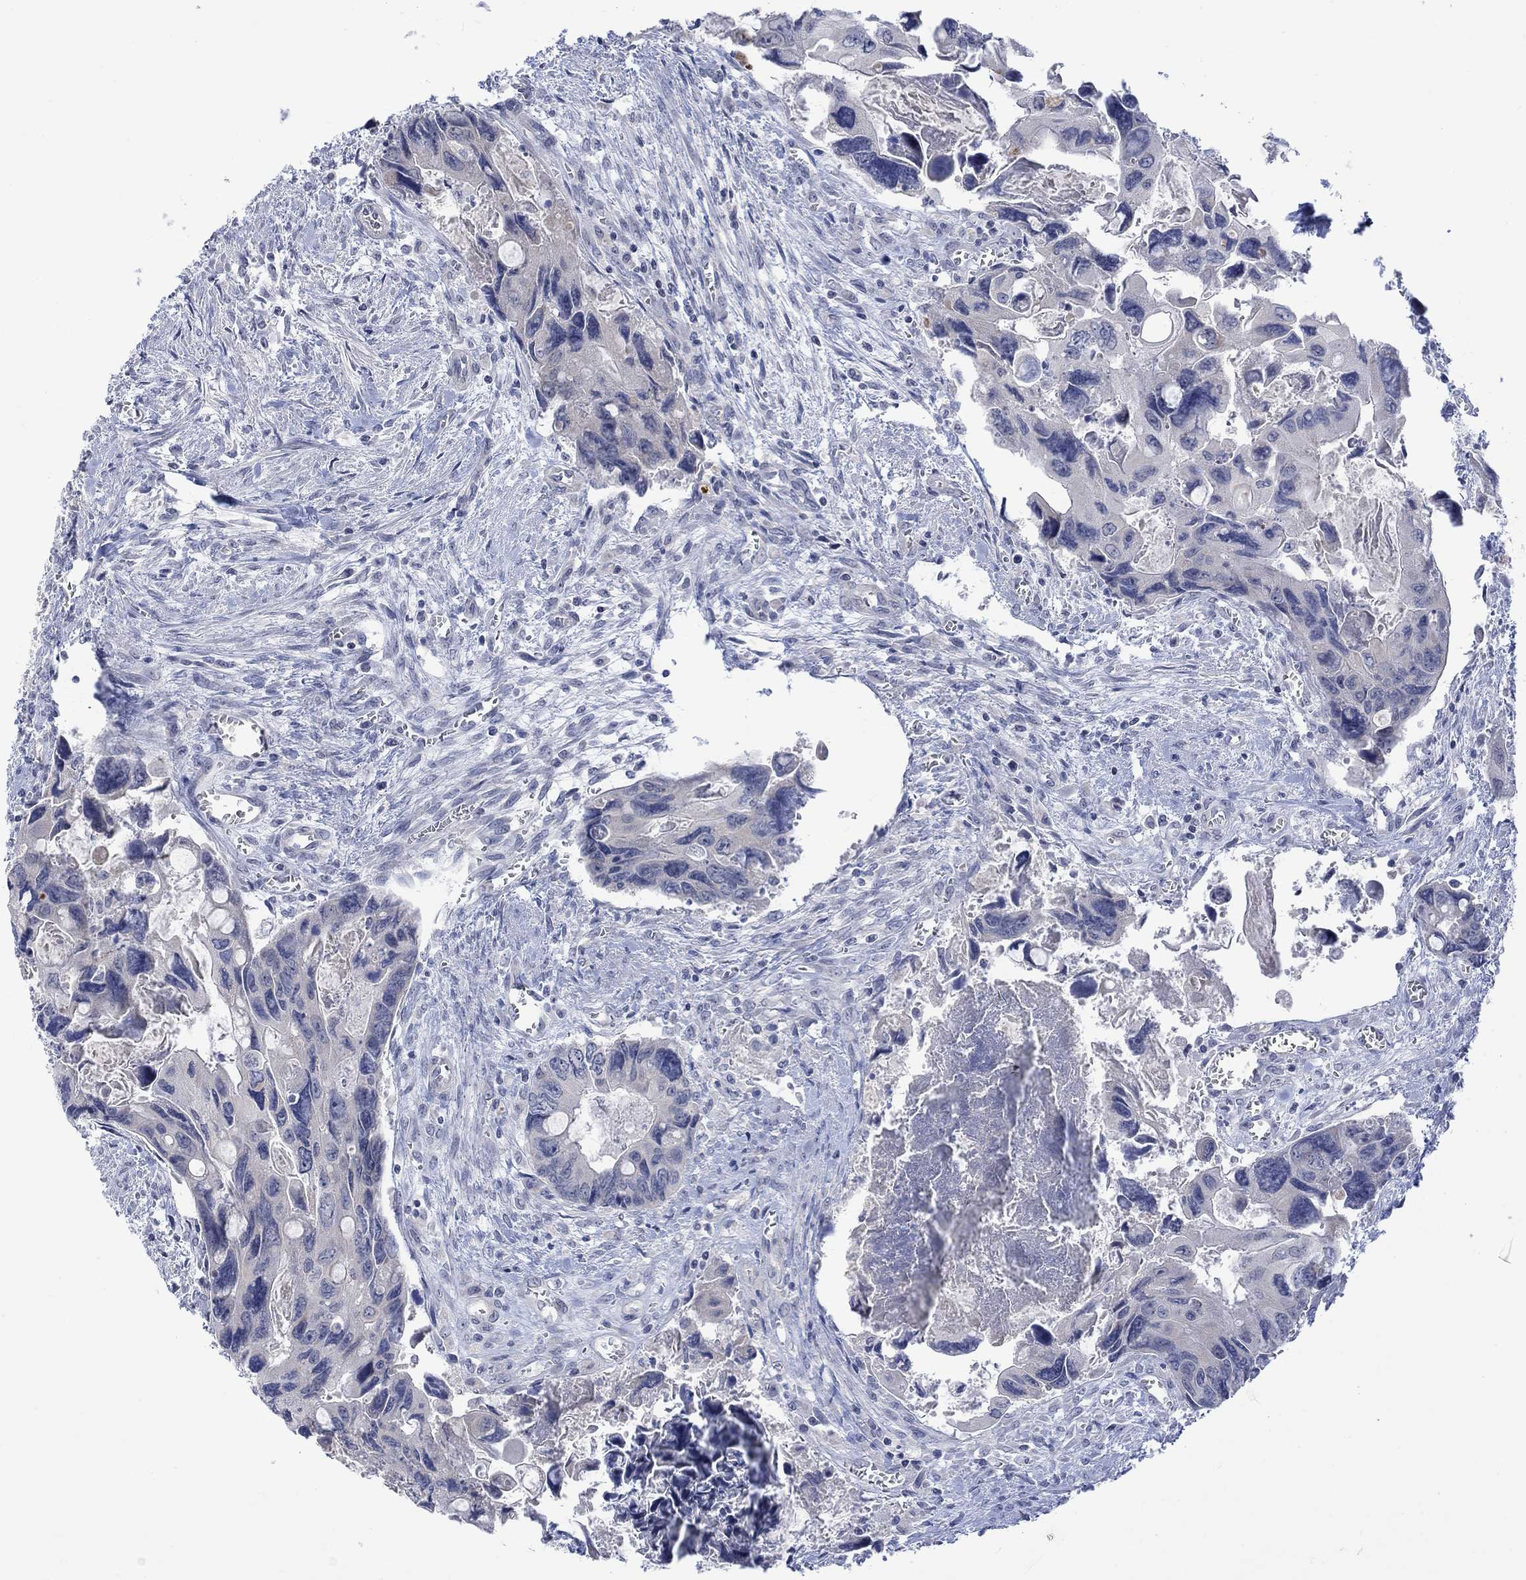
{"staining": {"intensity": "negative", "quantity": "none", "location": "none"}, "tissue": "colorectal cancer", "cell_type": "Tumor cells", "image_type": "cancer", "snomed": [{"axis": "morphology", "description": "Adenocarcinoma, NOS"}, {"axis": "topography", "description": "Rectum"}], "caption": "Immunohistochemistry (IHC) image of neoplastic tissue: colorectal adenocarcinoma stained with DAB demonstrates no significant protein staining in tumor cells. (Brightfield microscopy of DAB immunohistochemistry at high magnification).", "gene": "DCX", "patient": {"sex": "male", "age": 62}}